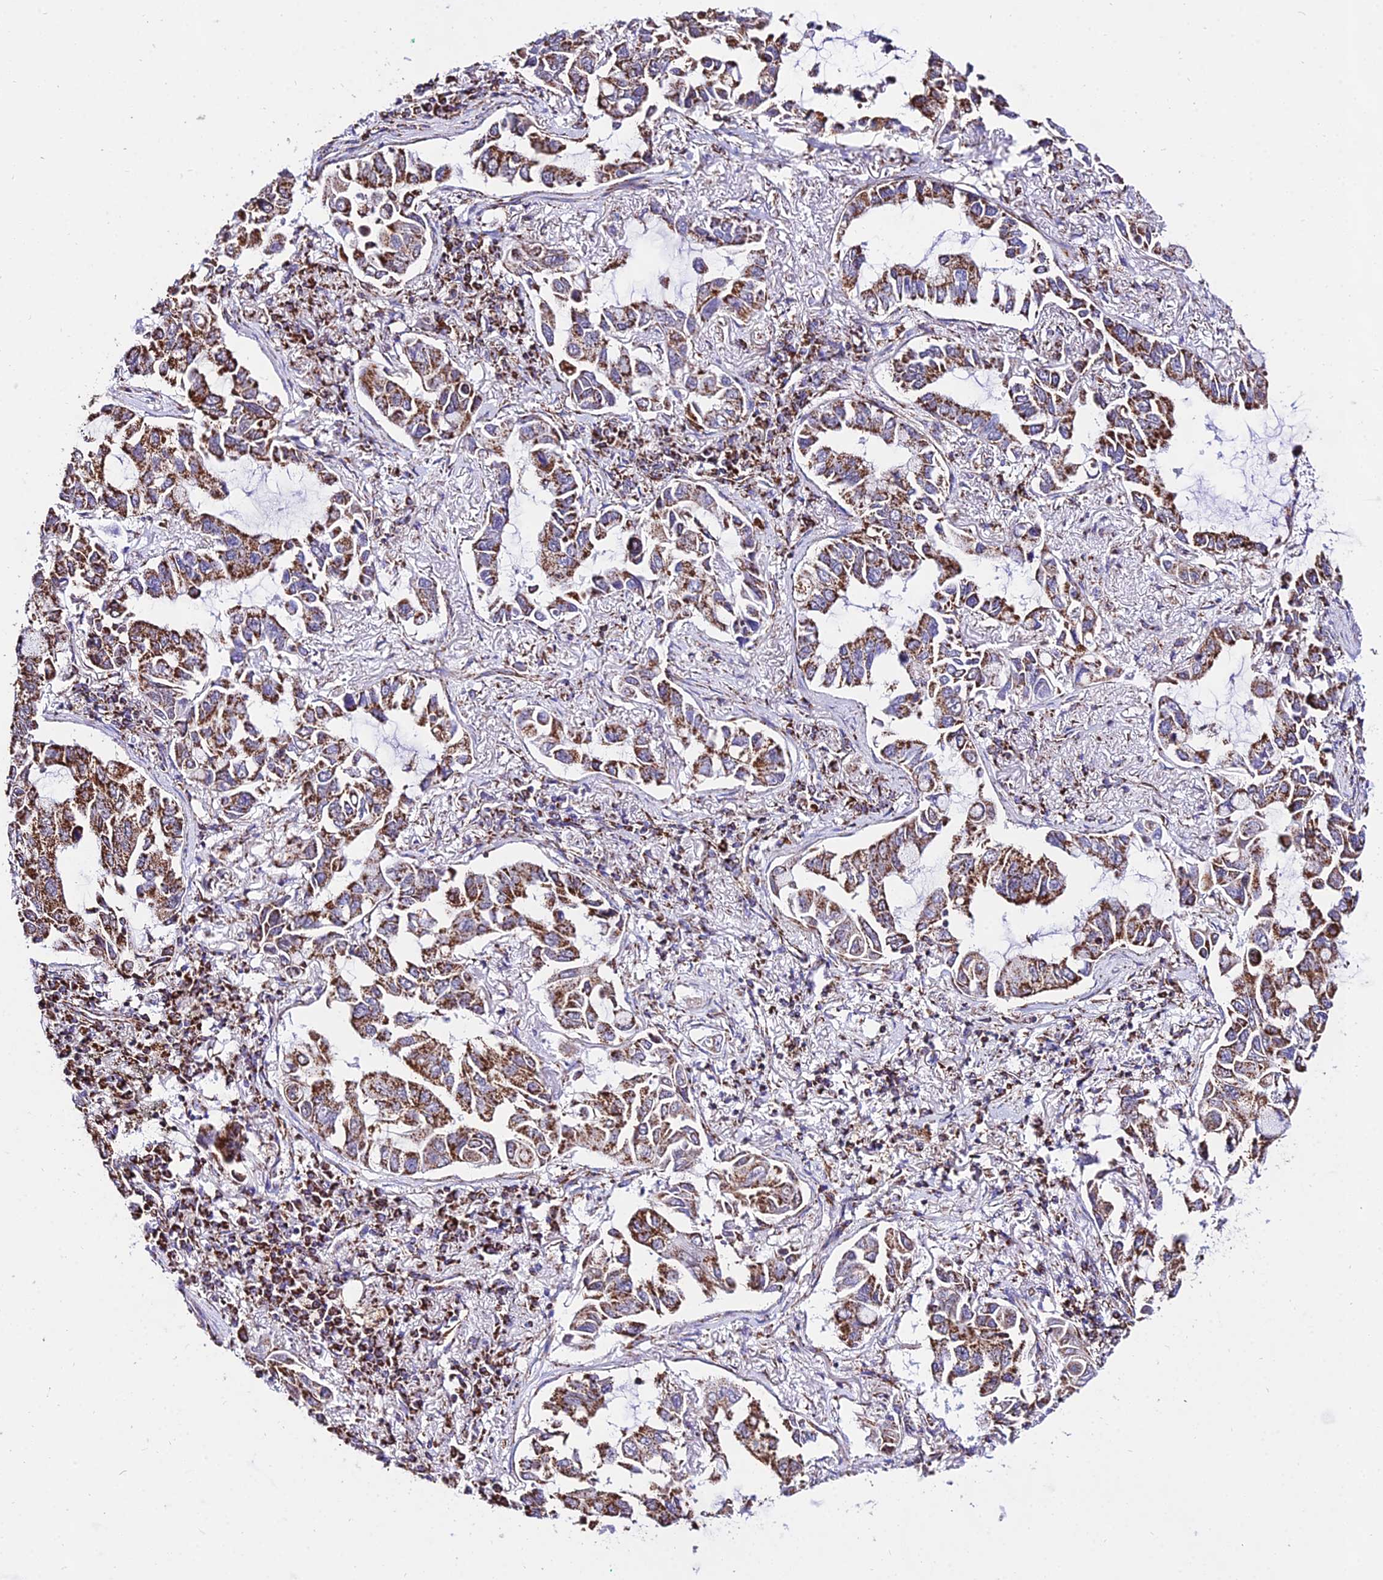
{"staining": {"intensity": "moderate", "quantity": ">75%", "location": "cytoplasmic/membranous"}, "tissue": "lung cancer", "cell_type": "Tumor cells", "image_type": "cancer", "snomed": [{"axis": "morphology", "description": "Adenocarcinoma, NOS"}, {"axis": "topography", "description": "Lung"}], "caption": "Protein staining of lung cancer (adenocarcinoma) tissue reveals moderate cytoplasmic/membranous staining in about >75% of tumor cells.", "gene": "ATP5PD", "patient": {"sex": "male", "age": 64}}